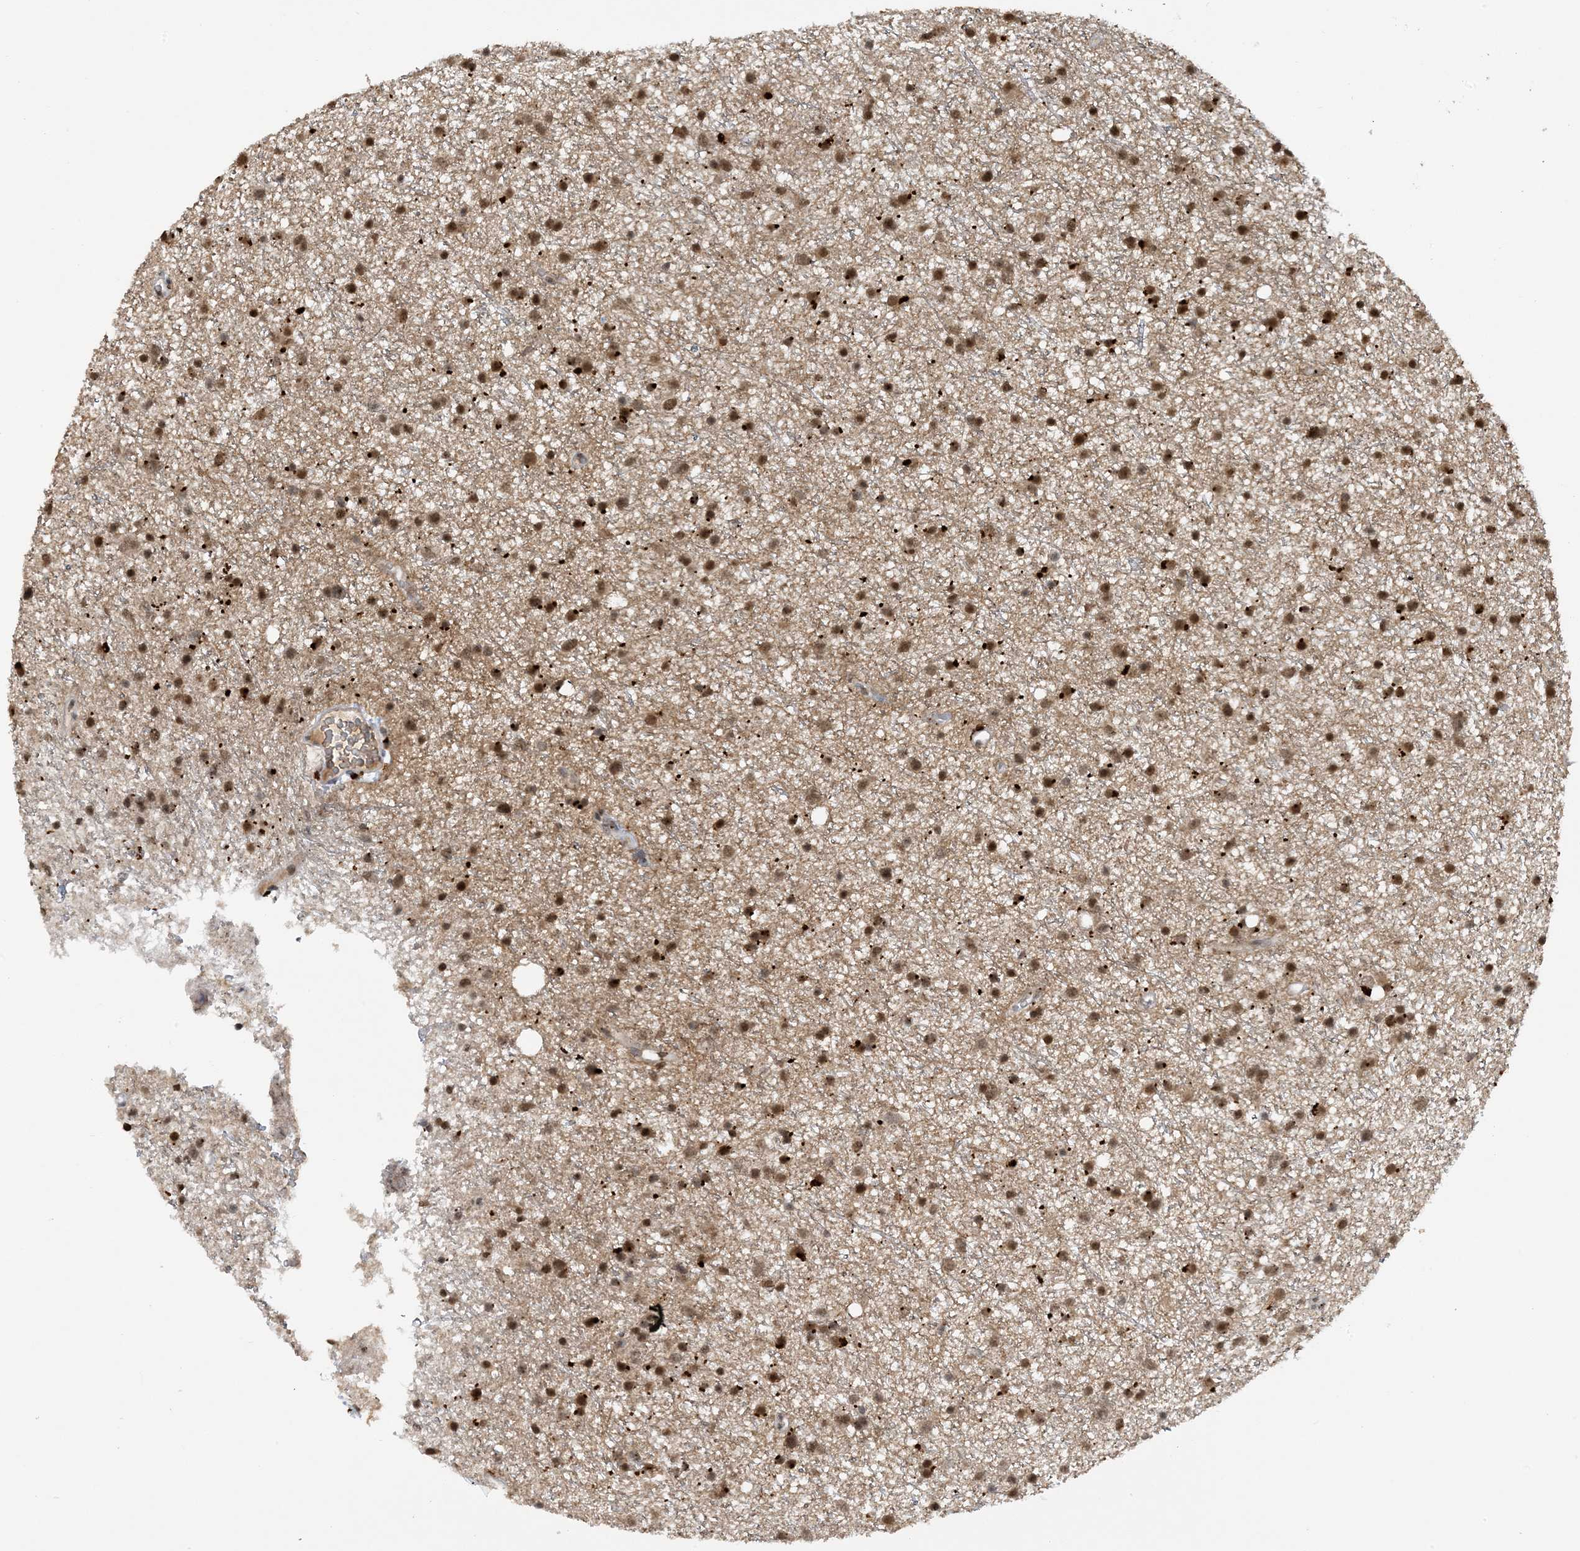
{"staining": {"intensity": "strong", "quantity": ">75%", "location": "cytoplasmic/membranous,nuclear"}, "tissue": "glioma", "cell_type": "Tumor cells", "image_type": "cancer", "snomed": [{"axis": "morphology", "description": "Glioma, malignant, Low grade"}, {"axis": "topography", "description": "Cerebral cortex"}], "caption": "Malignant low-grade glioma stained with DAB (3,3'-diaminobenzidine) immunohistochemistry demonstrates high levels of strong cytoplasmic/membranous and nuclear positivity in about >75% of tumor cells. The staining was performed using DAB, with brown indicating positive protein expression. Nuclei are stained blue with hematoxylin.", "gene": "ACYP2", "patient": {"sex": "female", "age": 39}}